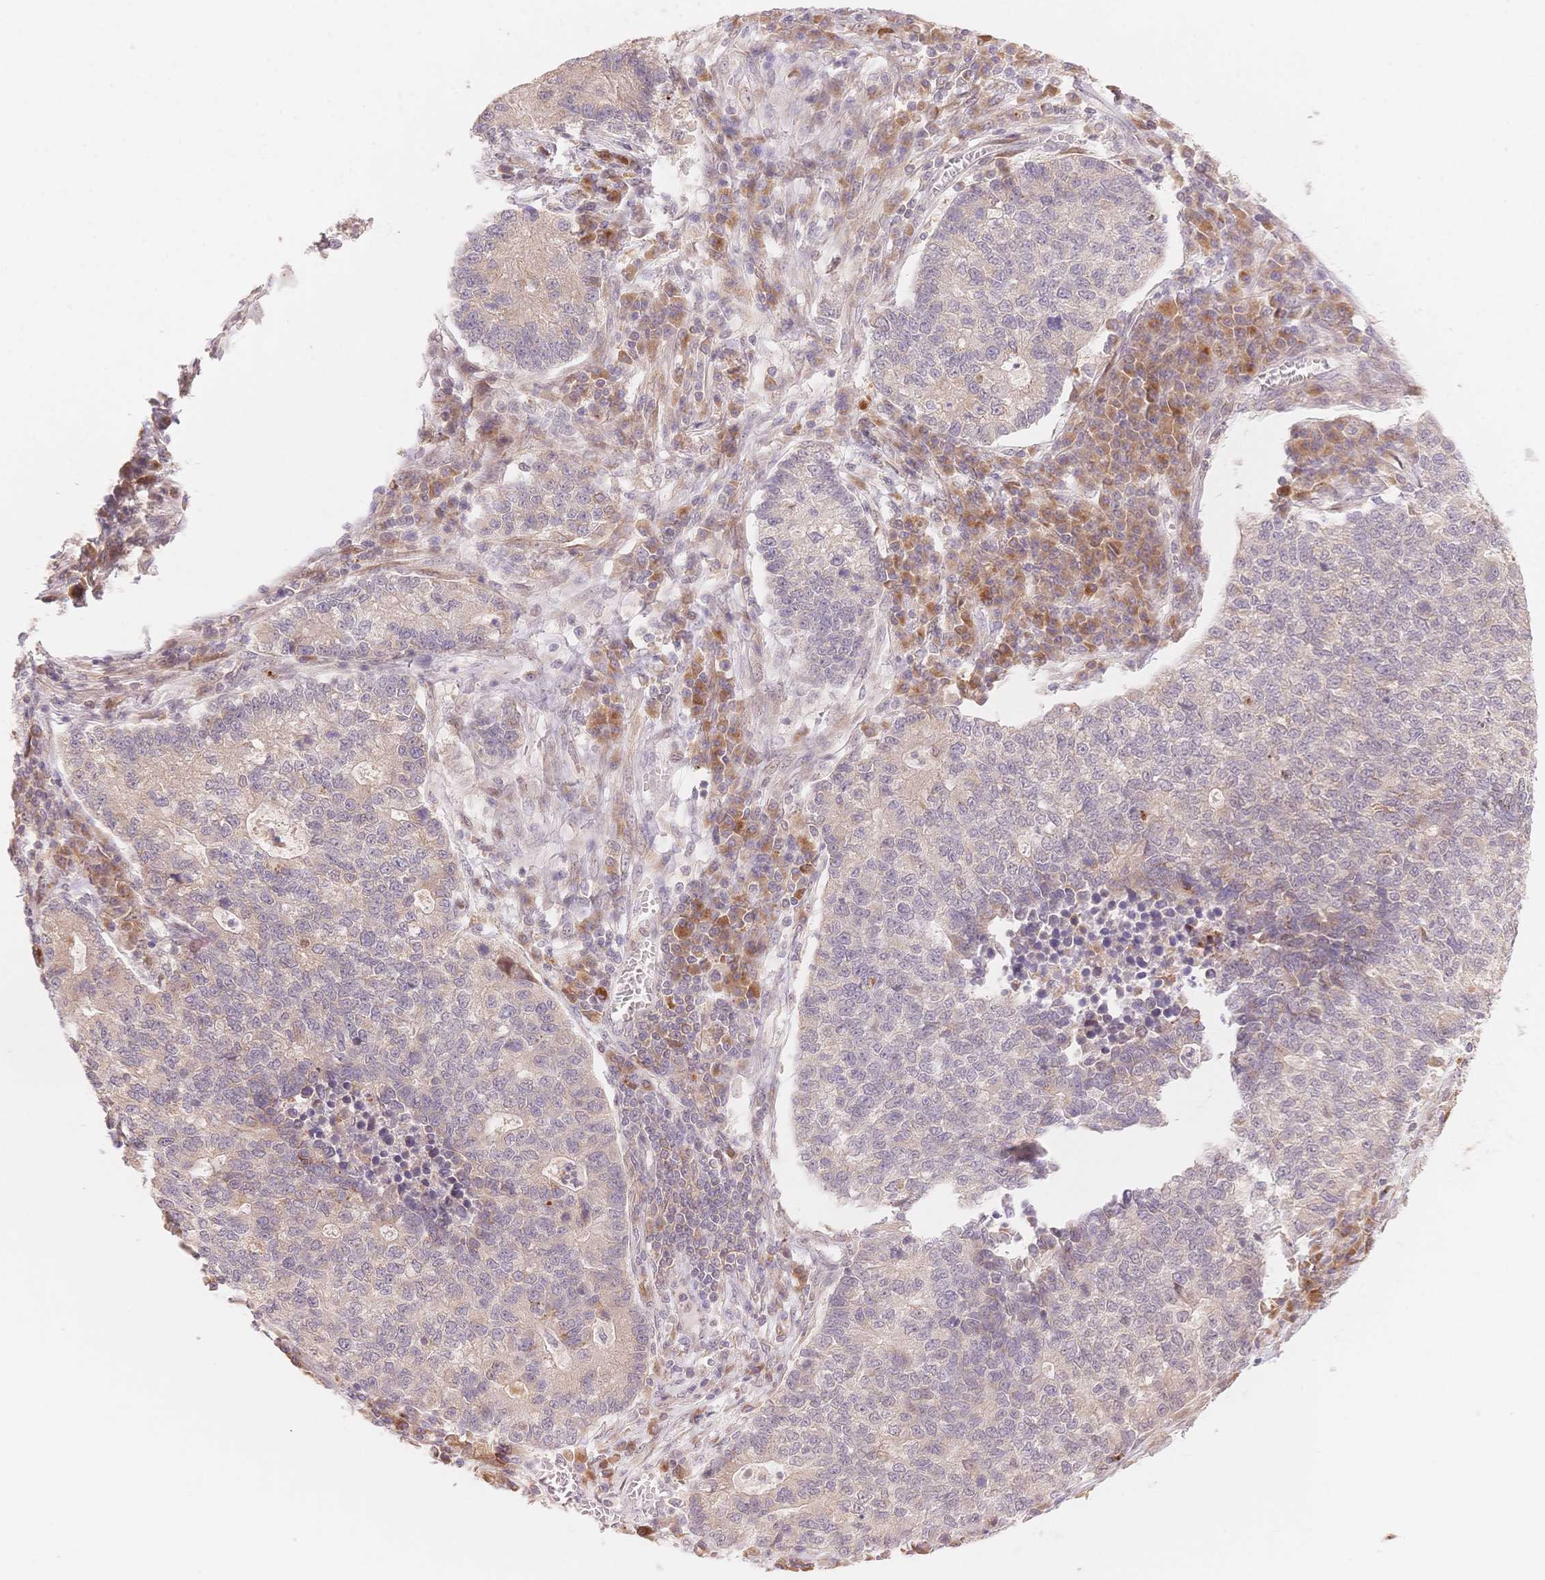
{"staining": {"intensity": "weak", "quantity": "<25%", "location": "cytoplasmic/membranous,nuclear"}, "tissue": "lung cancer", "cell_type": "Tumor cells", "image_type": "cancer", "snomed": [{"axis": "morphology", "description": "Adenocarcinoma, NOS"}, {"axis": "topography", "description": "Lung"}], "caption": "IHC of lung cancer demonstrates no positivity in tumor cells. (DAB immunohistochemistry, high magnification).", "gene": "STK39", "patient": {"sex": "male", "age": 57}}